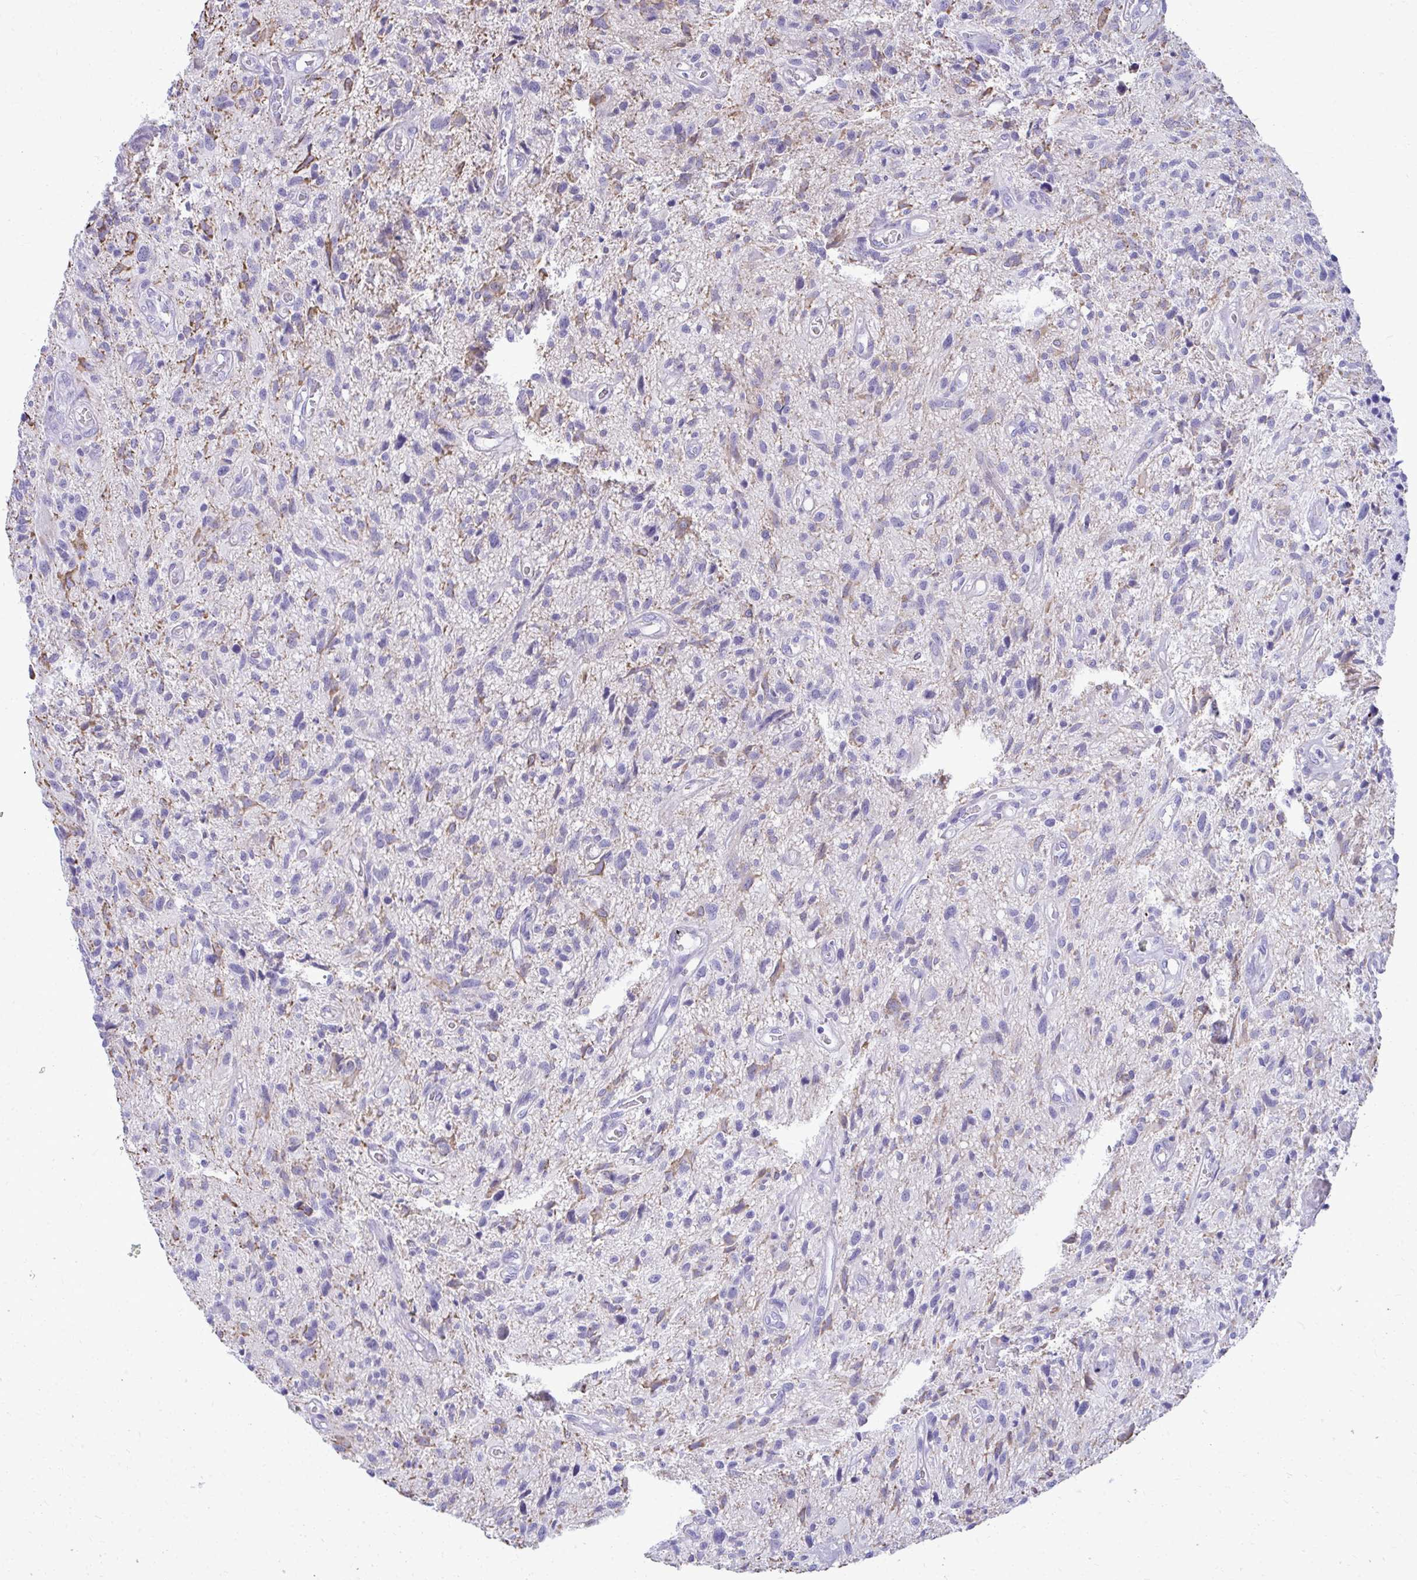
{"staining": {"intensity": "weak", "quantity": "<25%", "location": "nuclear"}, "tissue": "glioma", "cell_type": "Tumor cells", "image_type": "cancer", "snomed": [{"axis": "morphology", "description": "Glioma, malignant, High grade"}, {"axis": "topography", "description": "Brain"}], "caption": "This micrograph is of high-grade glioma (malignant) stained with IHC to label a protein in brown with the nuclei are counter-stained blue. There is no positivity in tumor cells.", "gene": "AIG1", "patient": {"sex": "male", "age": 75}}